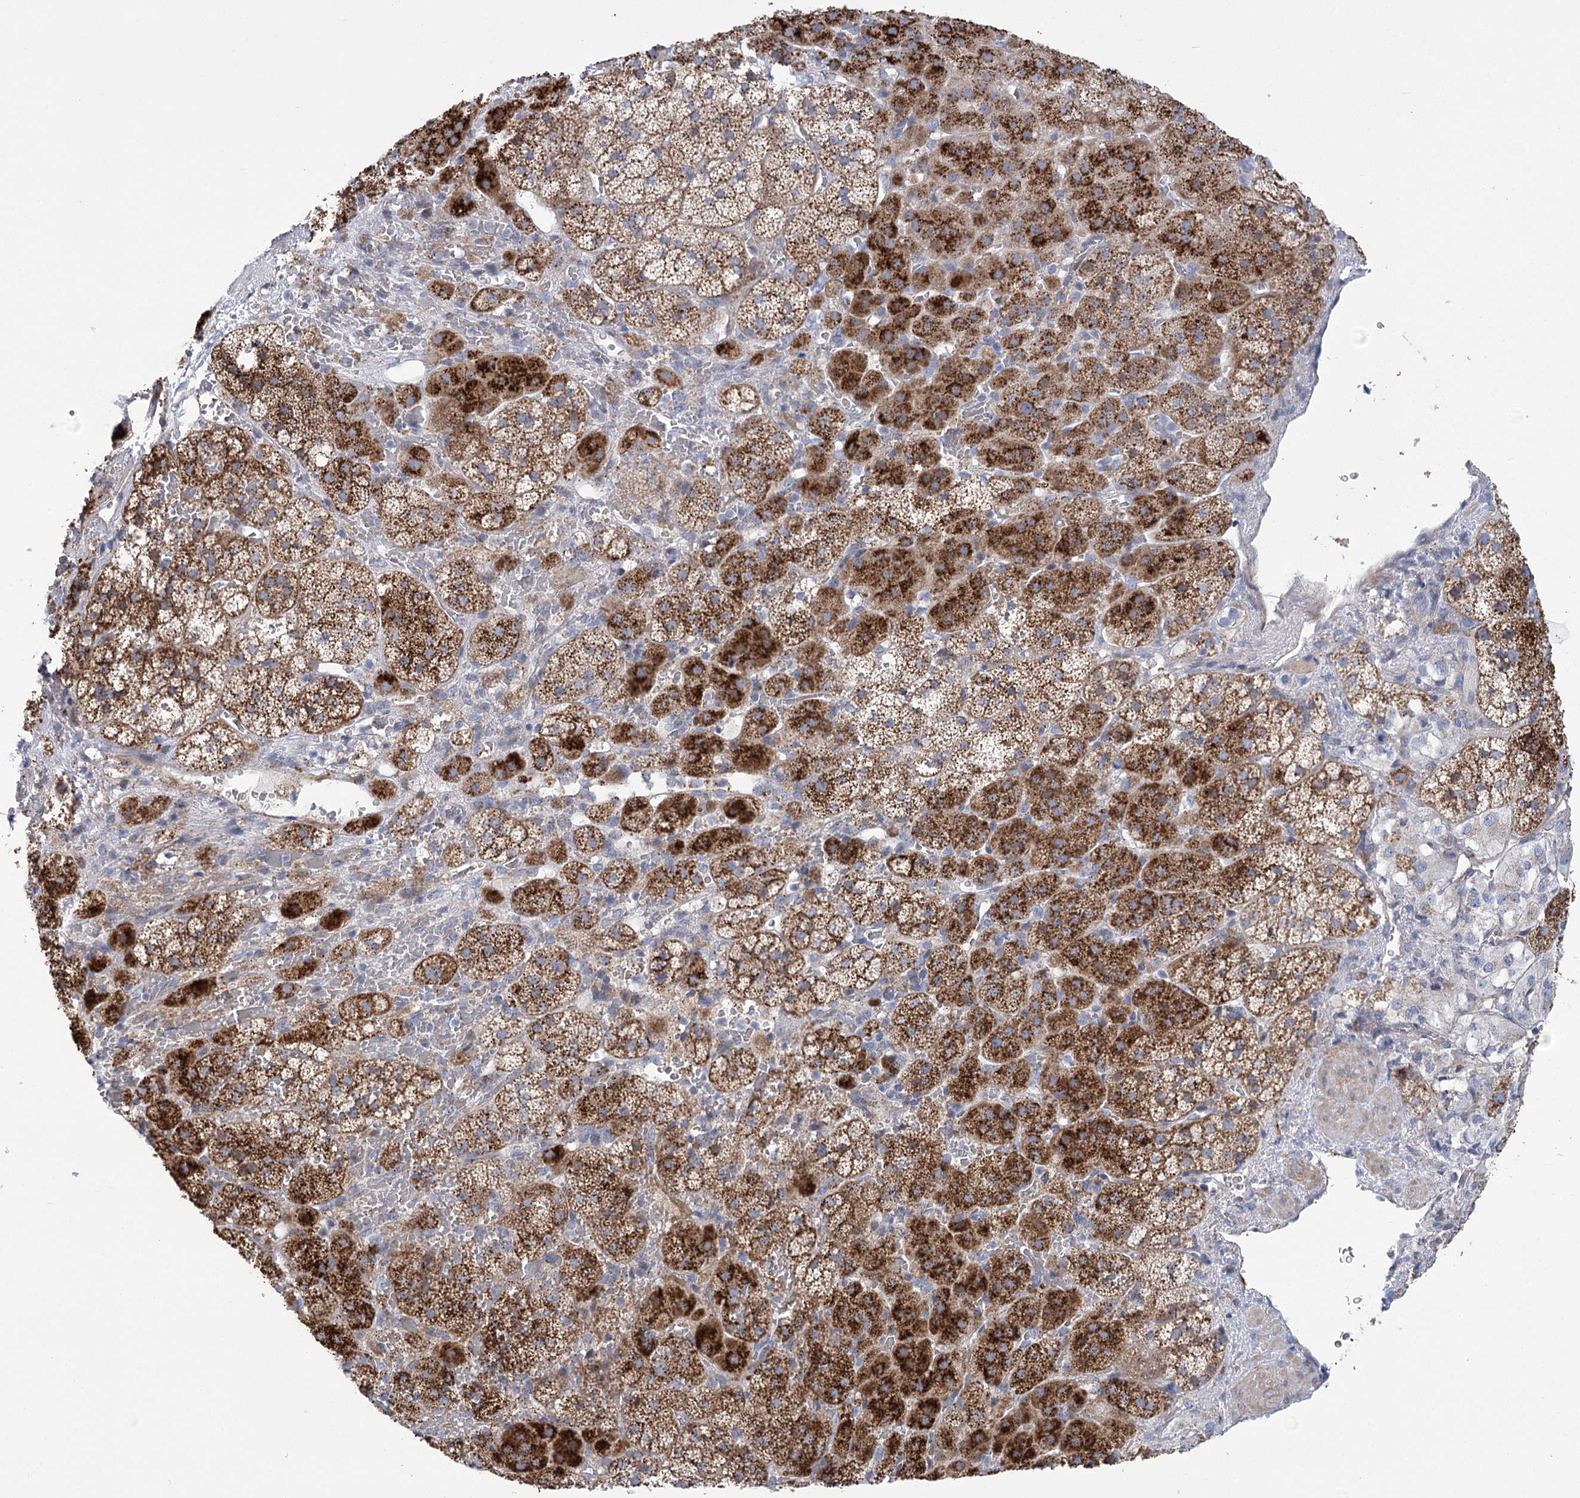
{"staining": {"intensity": "strong", "quantity": ">75%", "location": "cytoplasmic/membranous"}, "tissue": "adrenal gland", "cell_type": "Glandular cells", "image_type": "normal", "snomed": [{"axis": "morphology", "description": "Normal tissue, NOS"}, {"axis": "topography", "description": "Adrenal gland"}], "caption": "Protein analysis of benign adrenal gland exhibits strong cytoplasmic/membranous expression in approximately >75% of glandular cells. (DAB (3,3'-diaminobenzidine) IHC with brightfield microscopy, high magnification).", "gene": "NME7", "patient": {"sex": "female", "age": 44}}